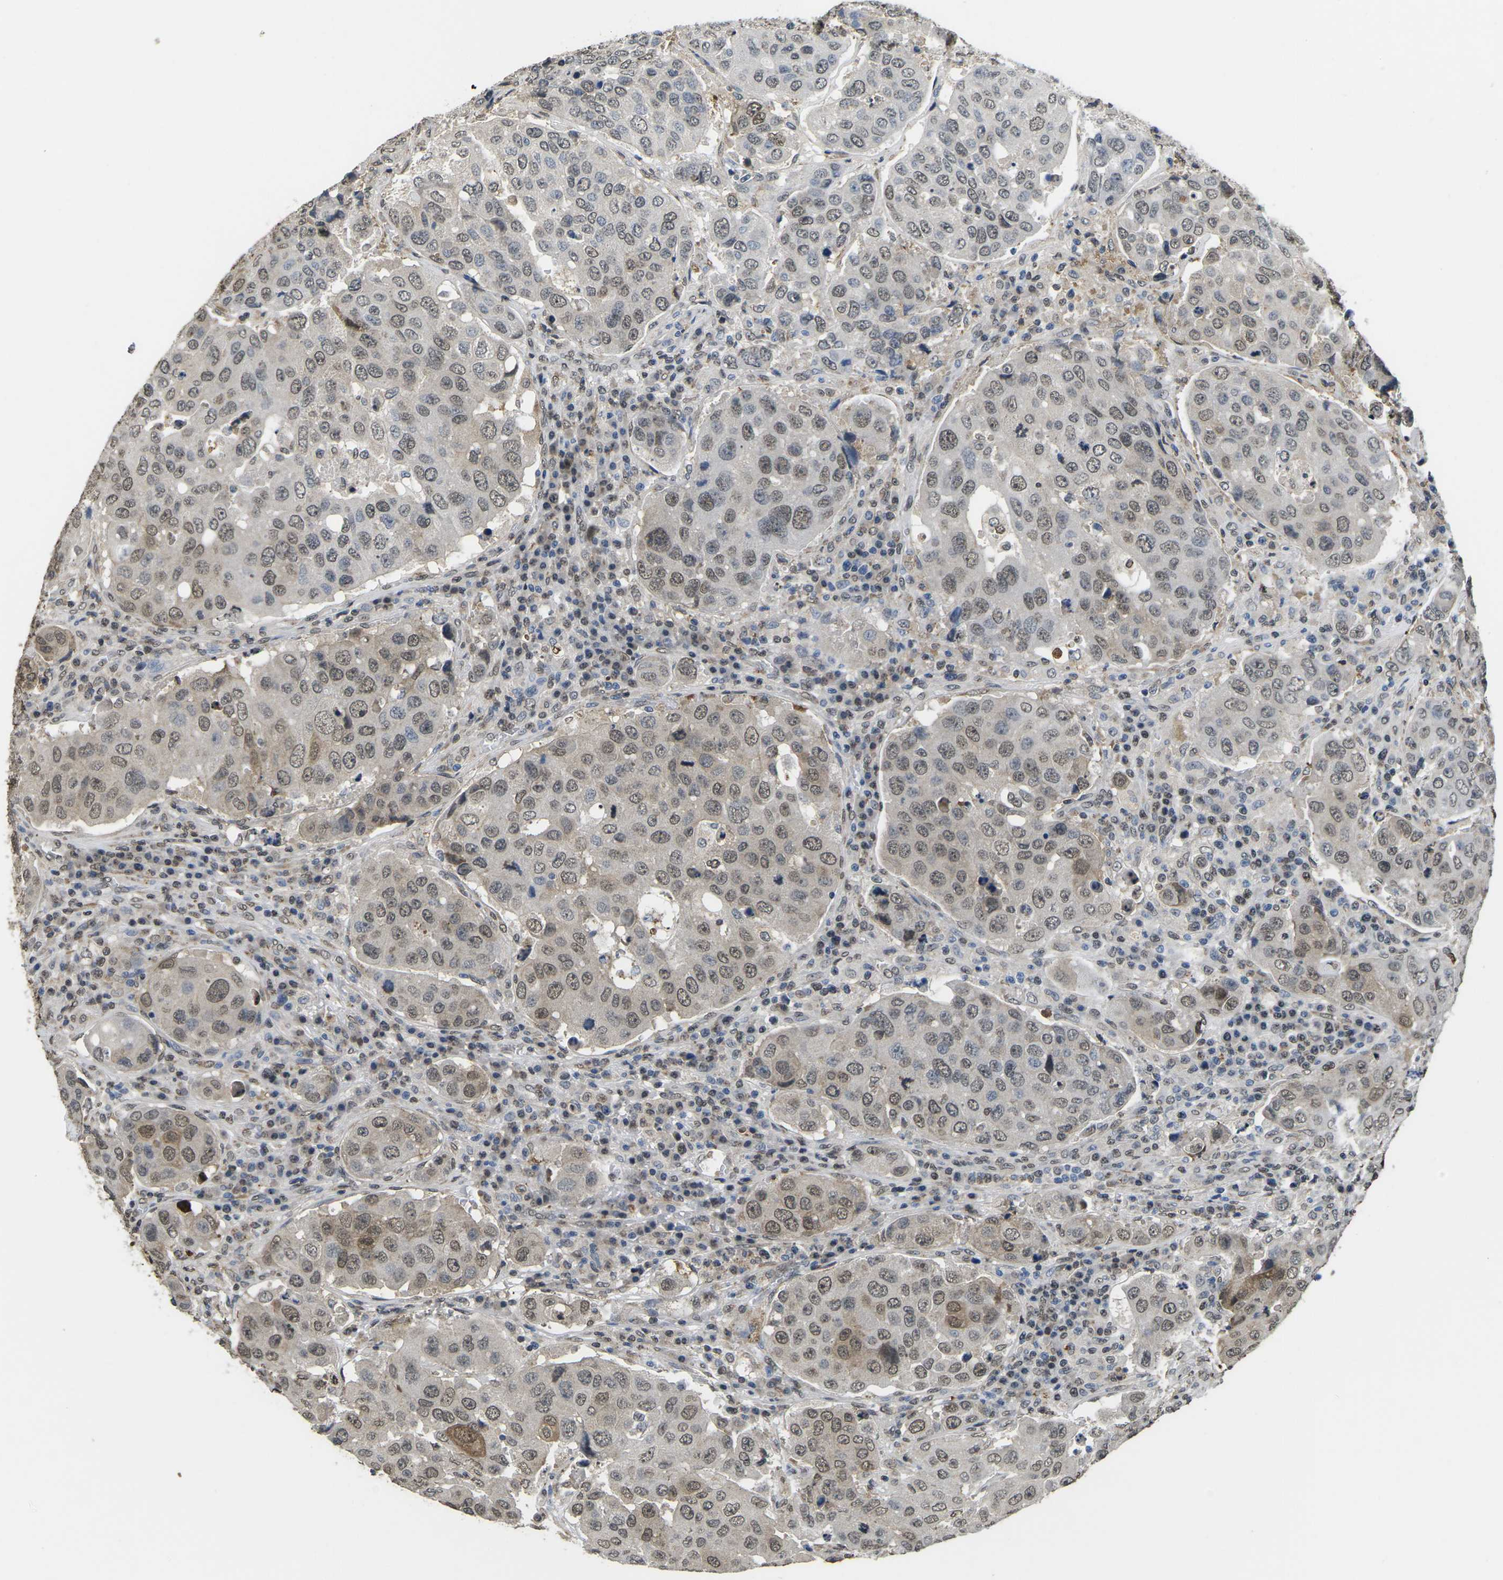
{"staining": {"intensity": "weak", "quantity": ">75%", "location": "nuclear"}, "tissue": "urothelial cancer", "cell_type": "Tumor cells", "image_type": "cancer", "snomed": [{"axis": "morphology", "description": "Urothelial carcinoma, High grade"}, {"axis": "topography", "description": "Lymph node"}, {"axis": "topography", "description": "Urinary bladder"}], "caption": "IHC of human high-grade urothelial carcinoma reveals low levels of weak nuclear expression in about >75% of tumor cells. The protein of interest is shown in brown color, while the nuclei are stained blue.", "gene": "SCNN1B", "patient": {"sex": "male", "age": 51}}